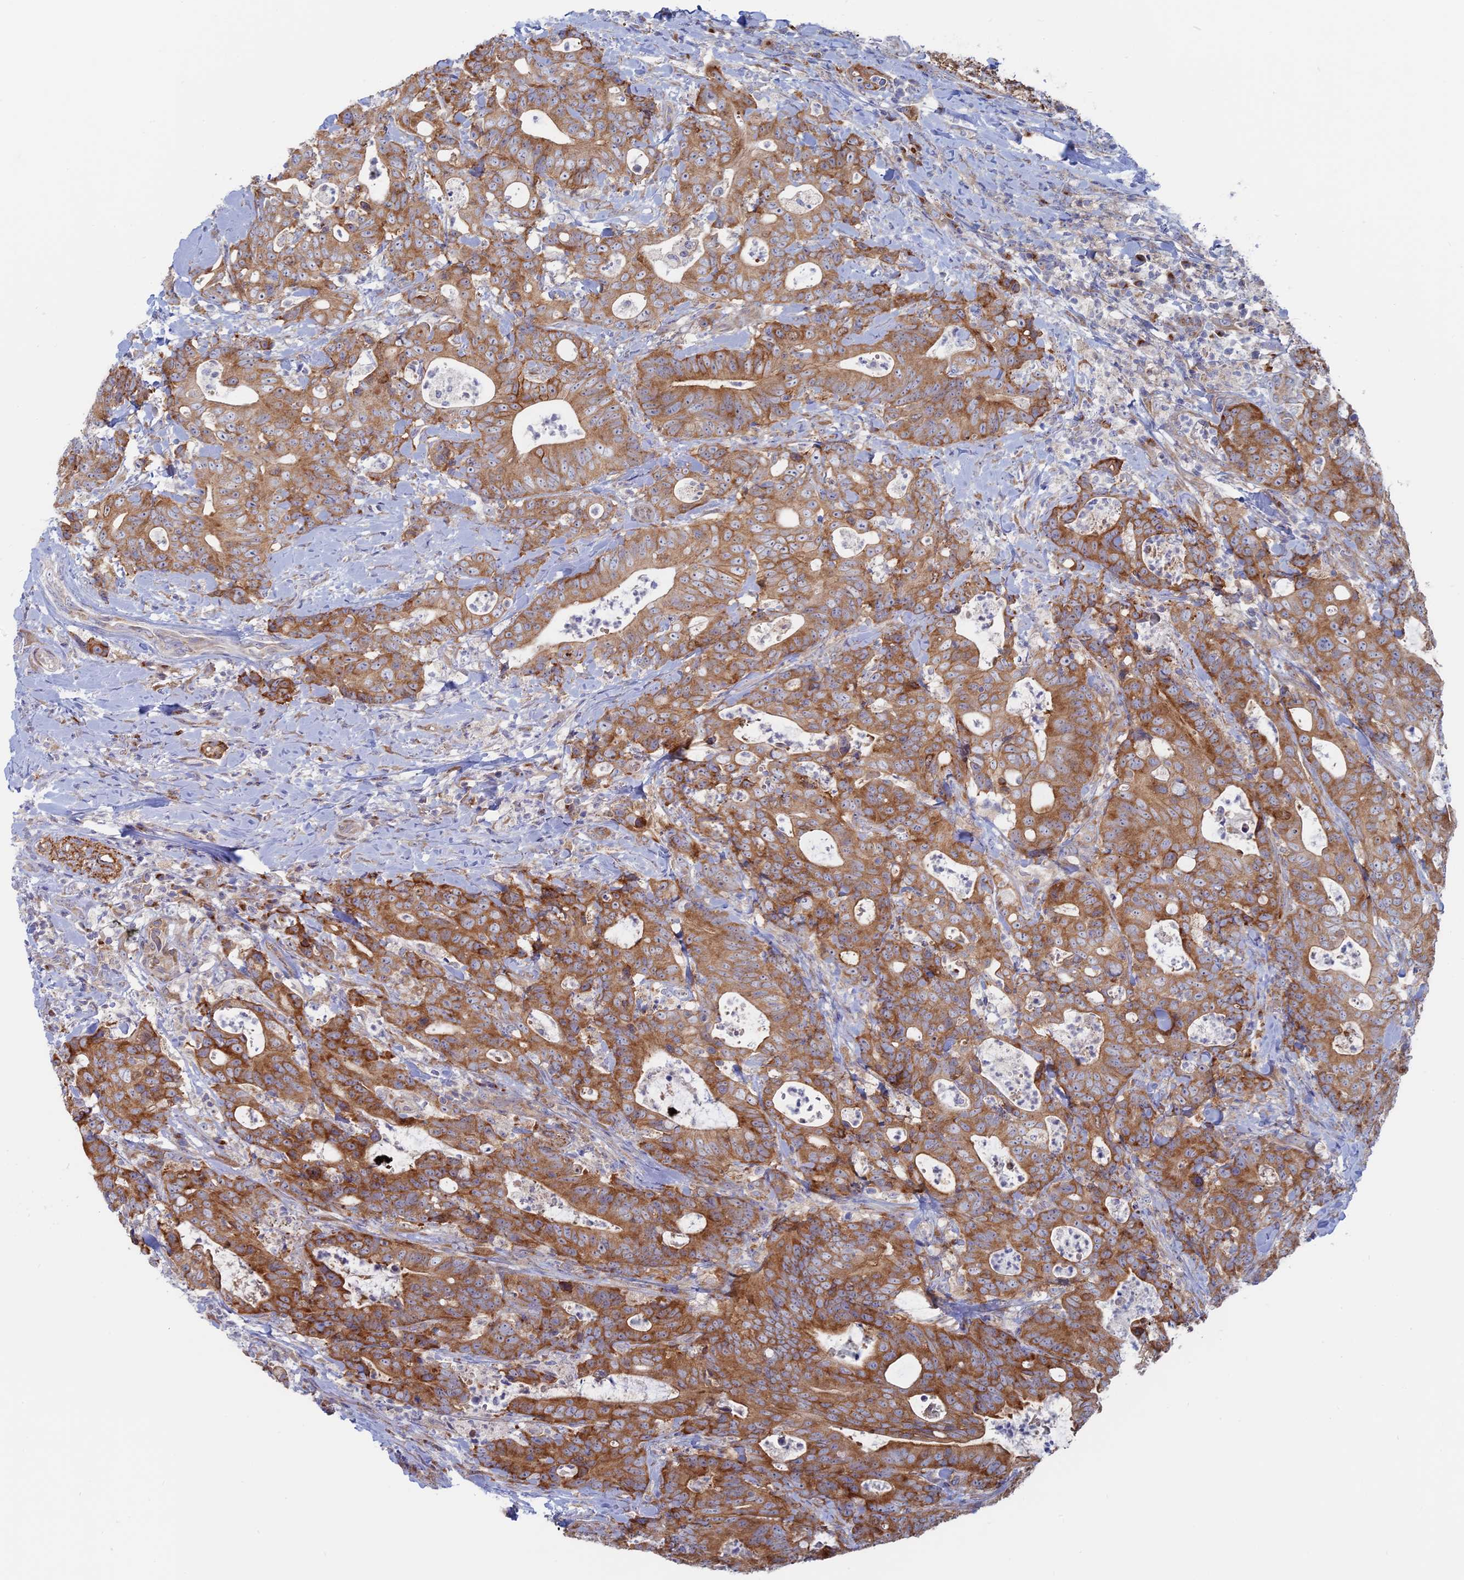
{"staining": {"intensity": "moderate", "quantity": ">75%", "location": "cytoplasmic/membranous"}, "tissue": "colorectal cancer", "cell_type": "Tumor cells", "image_type": "cancer", "snomed": [{"axis": "morphology", "description": "Adenocarcinoma, NOS"}, {"axis": "topography", "description": "Colon"}], "caption": "Protein staining of adenocarcinoma (colorectal) tissue reveals moderate cytoplasmic/membranous positivity in approximately >75% of tumor cells. (Brightfield microscopy of DAB IHC at high magnification).", "gene": "TBC1D30", "patient": {"sex": "female", "age": 82}}